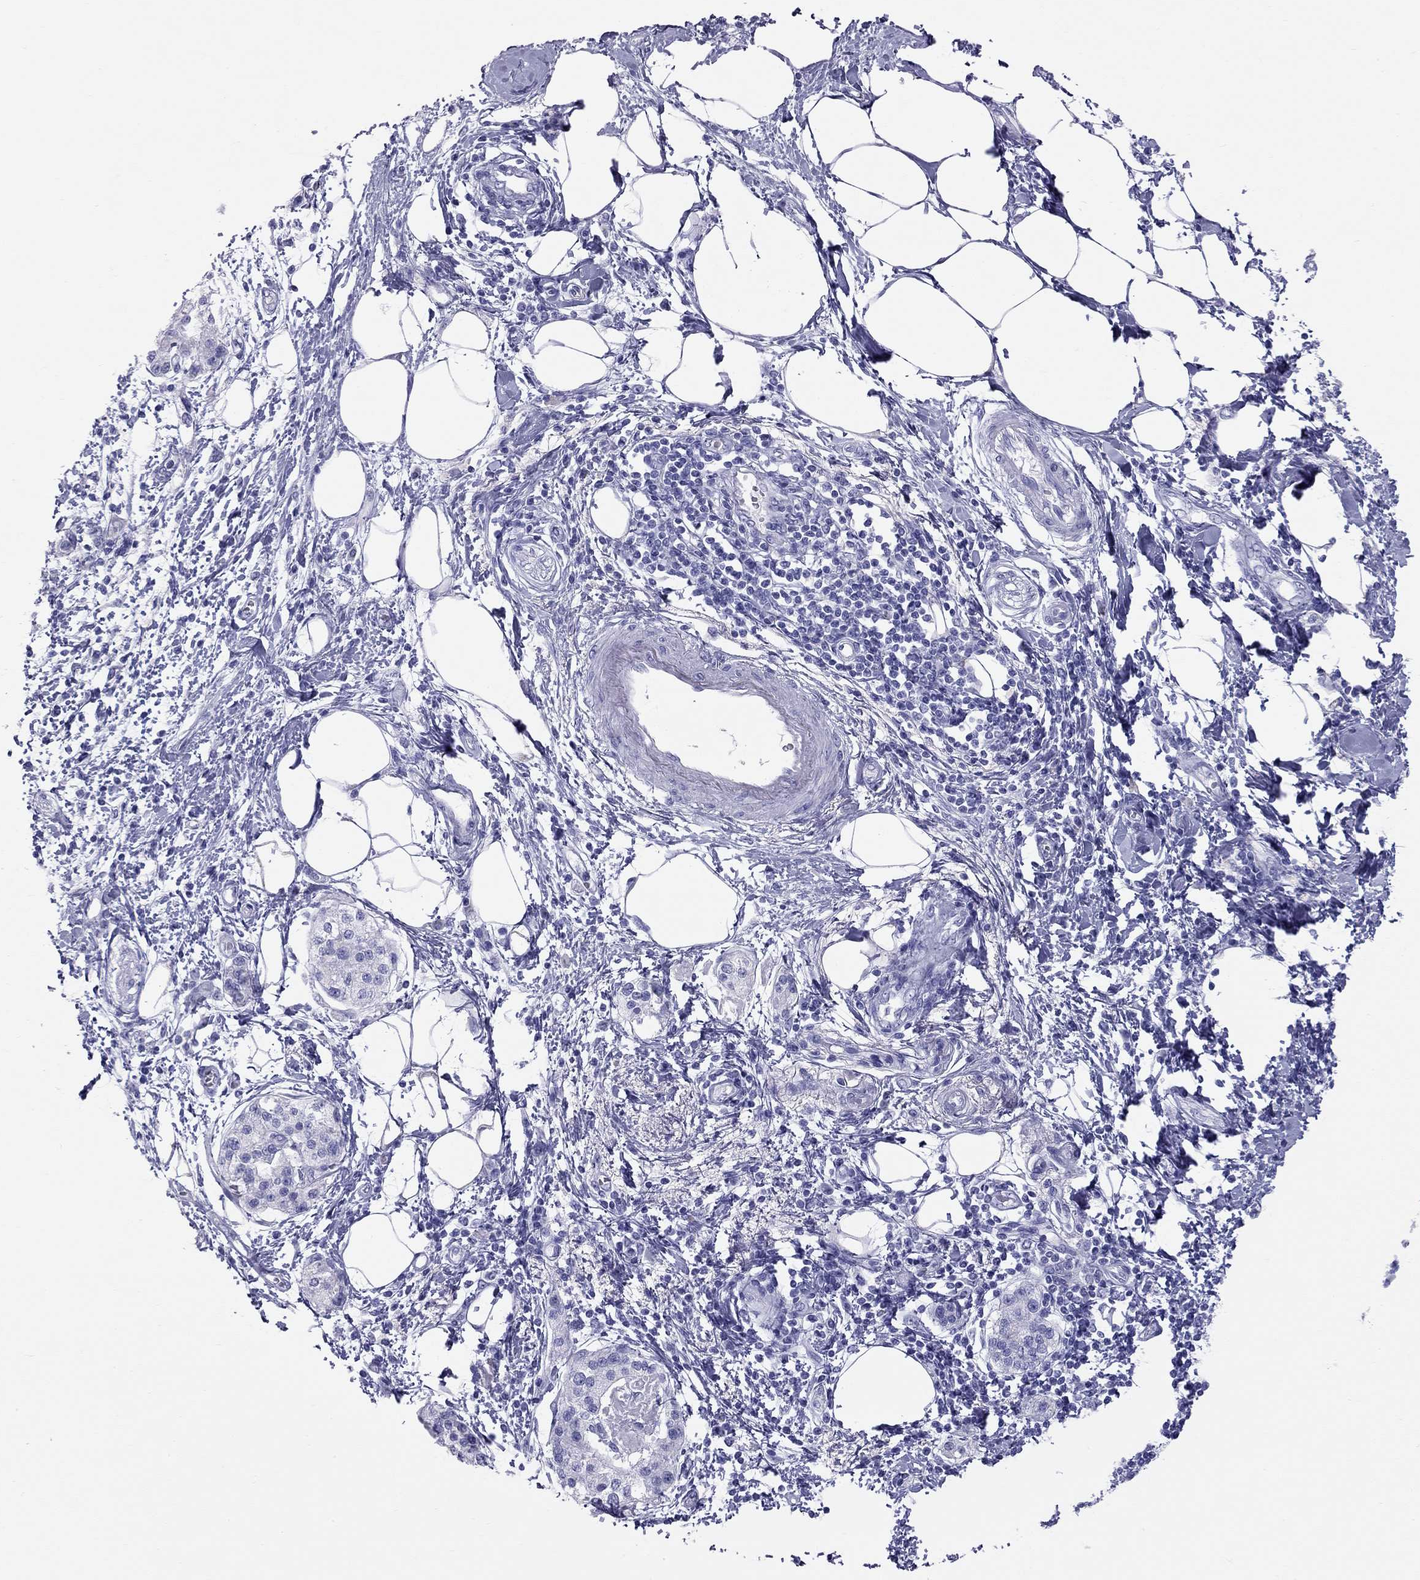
{"staining": {"intensity": "negative", "quantity": "none", "location": "none"}, "tissue": "pancreatic cancer", "cell_type": "Tumor cells", "image_type": "cancer", "snomed": [{"axis": "morphology", "description": "Normal tissue, NOS"}, {"axis": "morphology", "description": "Adenocarcinoma, NOS"}, {"axis": "topography", "description": "Pancreas"}, {"axis": "topography", "description": "Duodenum"}], "caption": "The micrograph shows no significant staining in tumor cells of pancreatic cancer.", "gene": "TRPM3", "patient": {"sex": "female", "age": 60}}